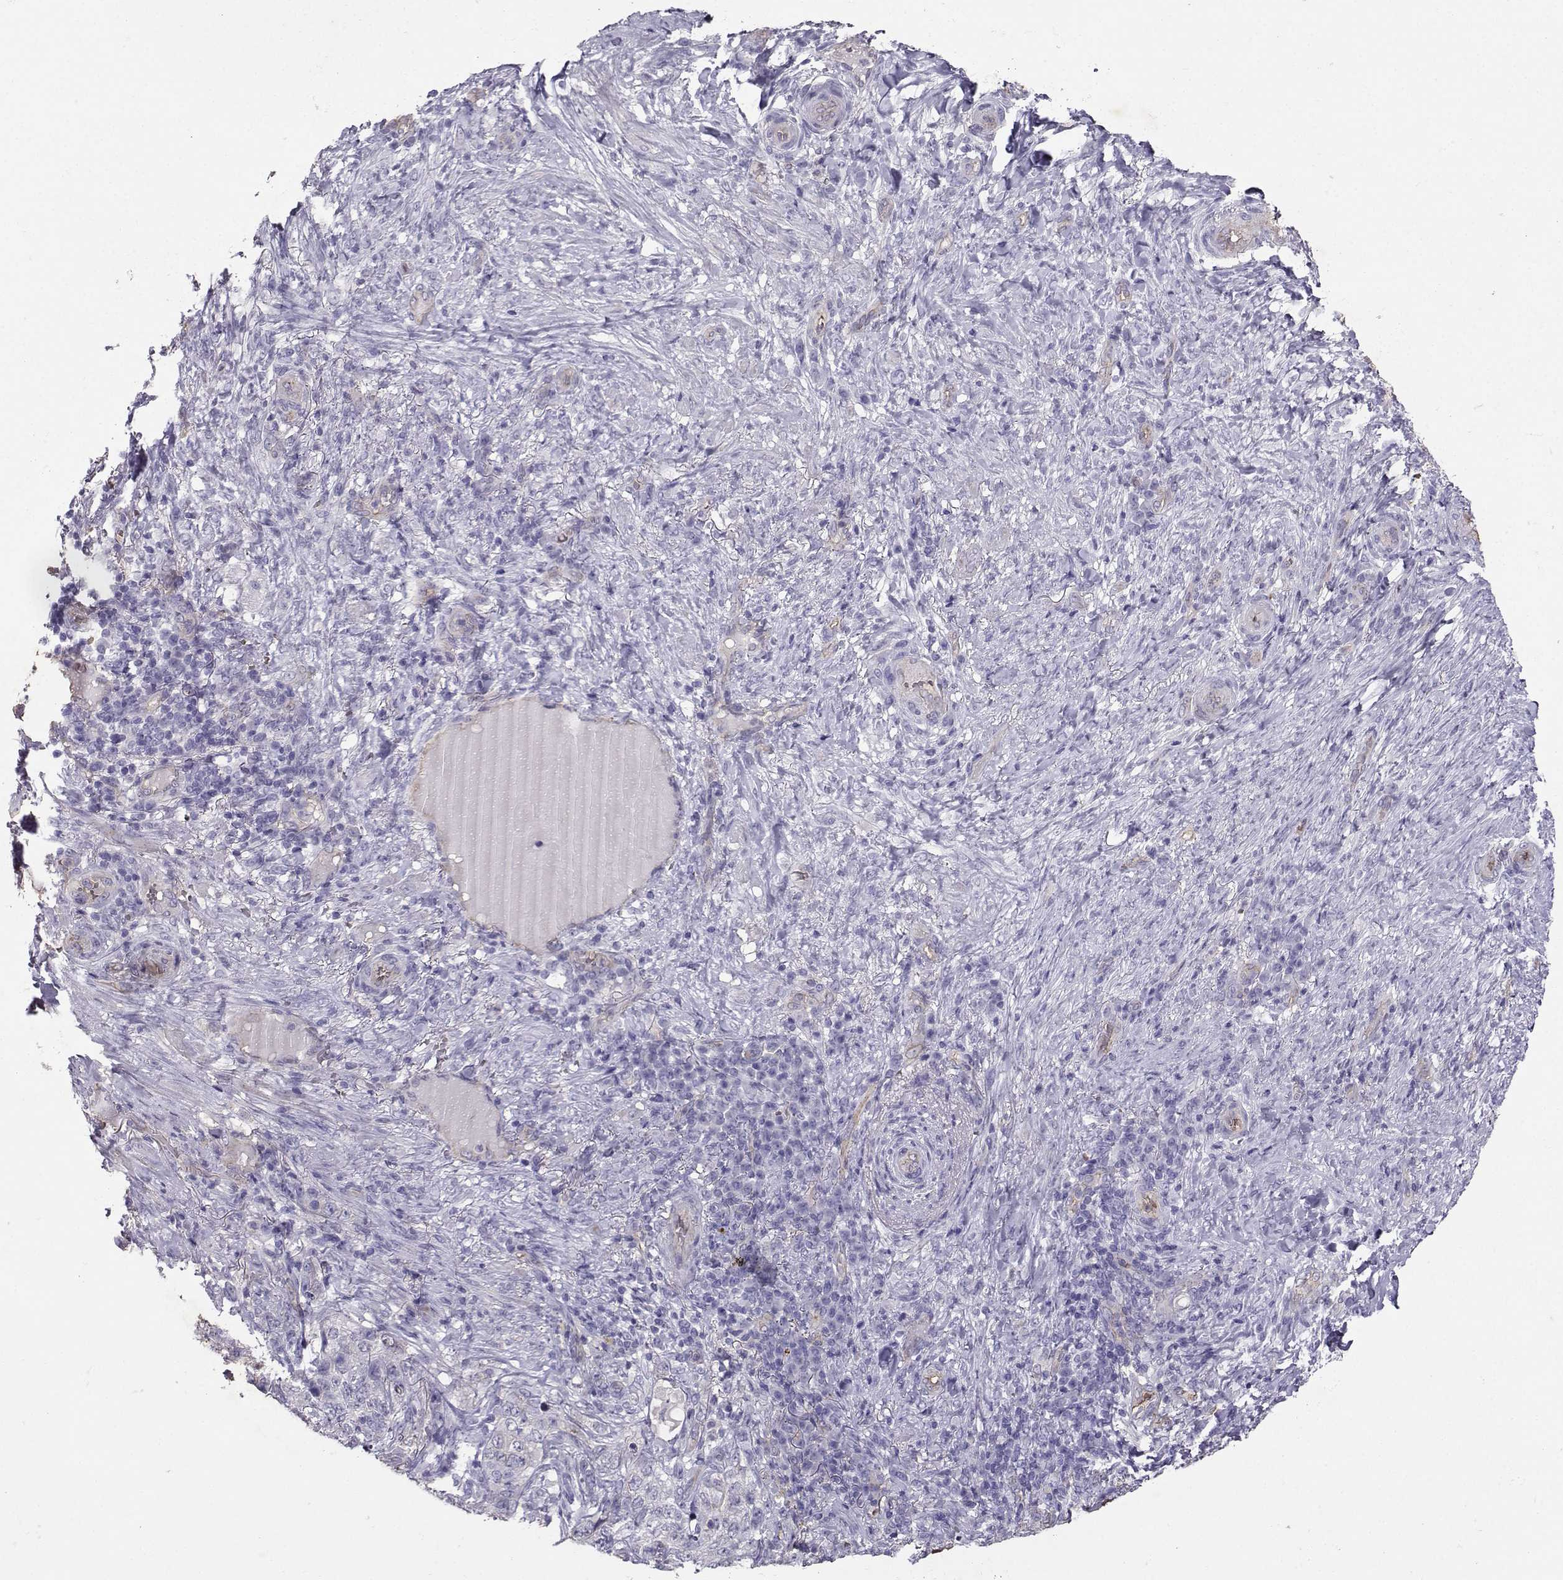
{"staining": {"intensity": "negative", "quantity": "none", "location": "none"}, "tissue": "skin cancer", "cell_type": "Tumor cells", "image_type": "cancer", "snomed": [{"axis": "morphology", "description": "Basal cell carcinoma"}, {"axis": "topography", "description": "Skin"}], "caption": "Immunohistochemical staining of human skin cancer reveals no significant expression in tumor cells. Nuclei are stained in blue.", "gene": "CLUL1", "patient": {"sex": "female", "age": 69}}